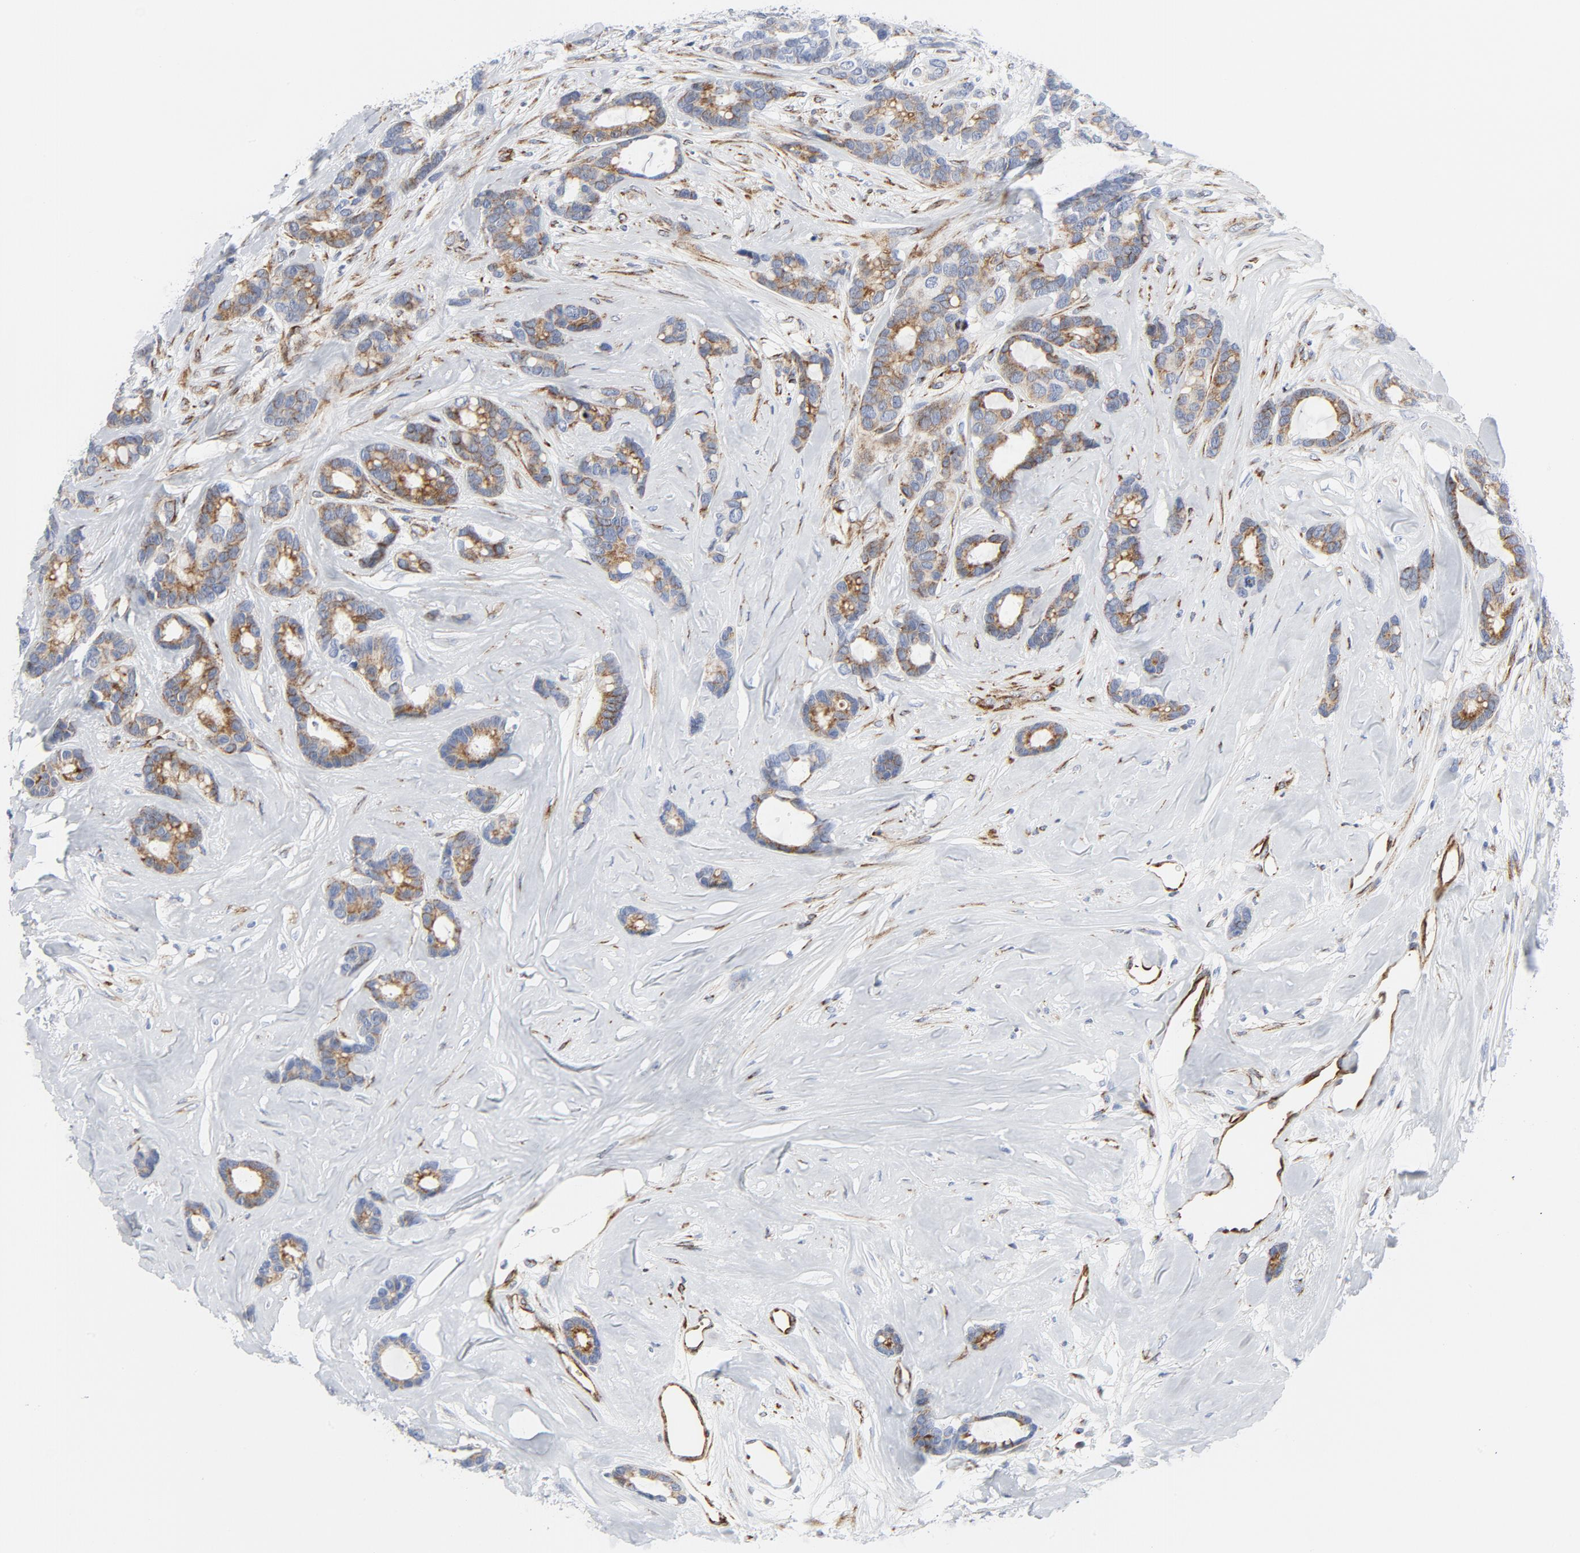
{"staining": {"intensity": "moderate", "quantity": "<25%", "location": "cytoplasmic/membranous"}, "tissue": "breast cancer", "cell_type": "Tumor cells", "image_type": "cancer", "snomed": [{"axis": "morphology", "description": "Duct carcinoma"}, {"axis": "topography", "description": "Breast"}], "caption": "Breast intraductal carcinoma stained with DAB (3,3'-diaminobenzidine) IHC reveals low levels of moderate cytoplasmic/membranous positivity in approximately <25% of tumor cells.", "gene": "TUBB1", "patient": {"sex": "female", "age": 87}}